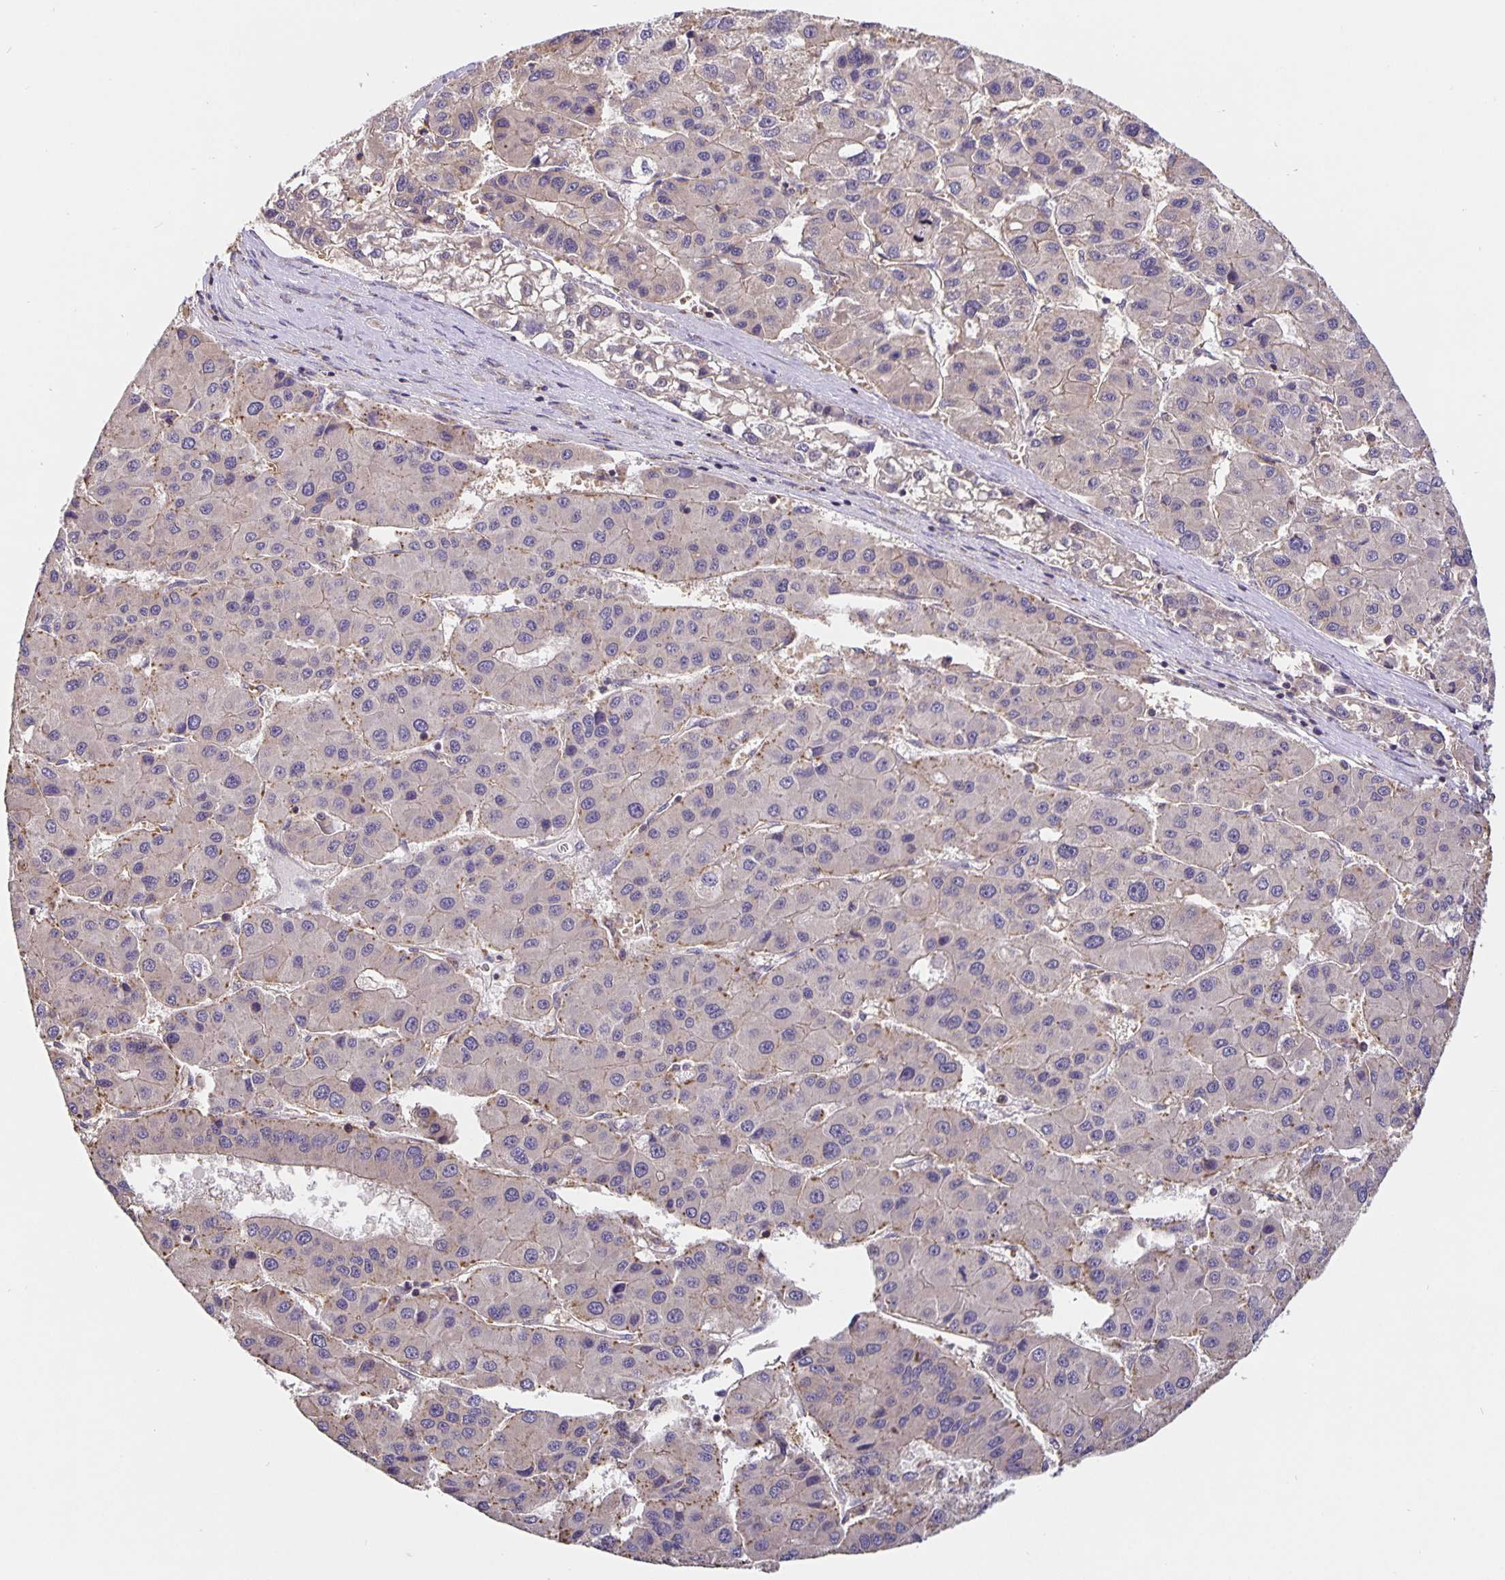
{"staining": {"intensity": "negative", "quantity": "none", "location": "none"}, "tissue": "liver cancer", "cell_type": "Tumor cells", "image_type": "cancer", "snomed": [{"axis": "morphology", "description": "Carcinoma, Hepatocellular, NOS"}, {"axis": "topography", "description": "Liver"}], "caption": "Protein analysis of liver cancer shows no significant positivity in tumor cells. (DAB (3,3'-diaminobenzidine) IHC, high magnification).", "gene": "TMEM71", "patient": {"sex": "male", "age": 73}}